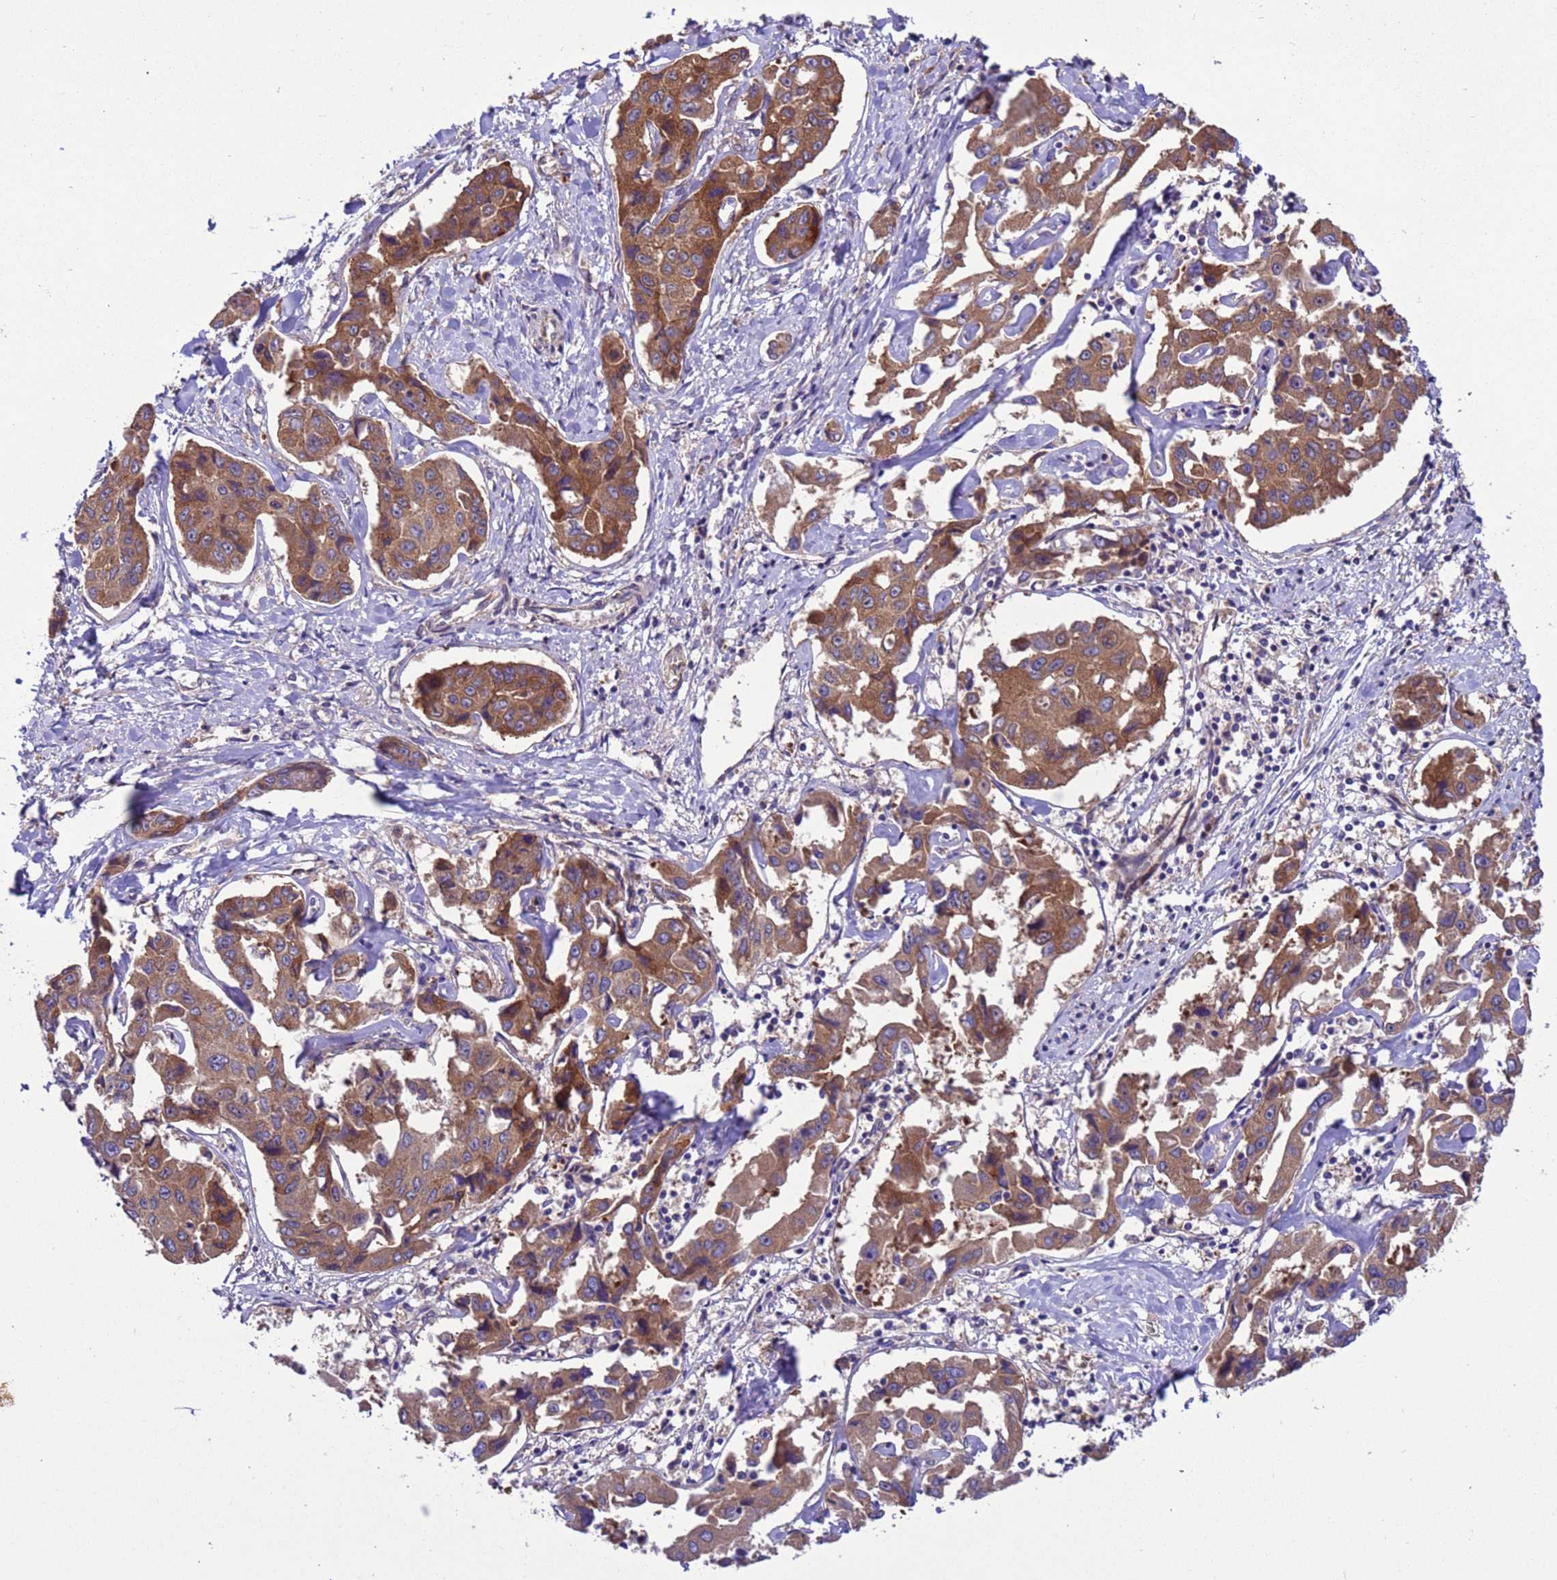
{"staining": {"intensity": "strong", "quantity": ">75%", "location": "cytoplasmic/membranous"}, "tissue": "liver cancer", "cell_type": "Tumor cells", "image_type": "cancer", "snomed": [{"axis": "morphology", "description": "Cholangiocarcinoma"}, {"axis": "topography", "description": "Liver"}], "caption": "High-magnification brightfield microscopy of cholangiocarcinoma (liver) stained with DAB (3,3'-diaminobenzidine) (brown) and counterstained with hematoxylin (blue). tumor cells exhibit strong cytoplasmic/membranous positivity is seen in about>75% of cells.", "gene": "ARHGAP12", "patient": {"sex": "male", "age": 59}}